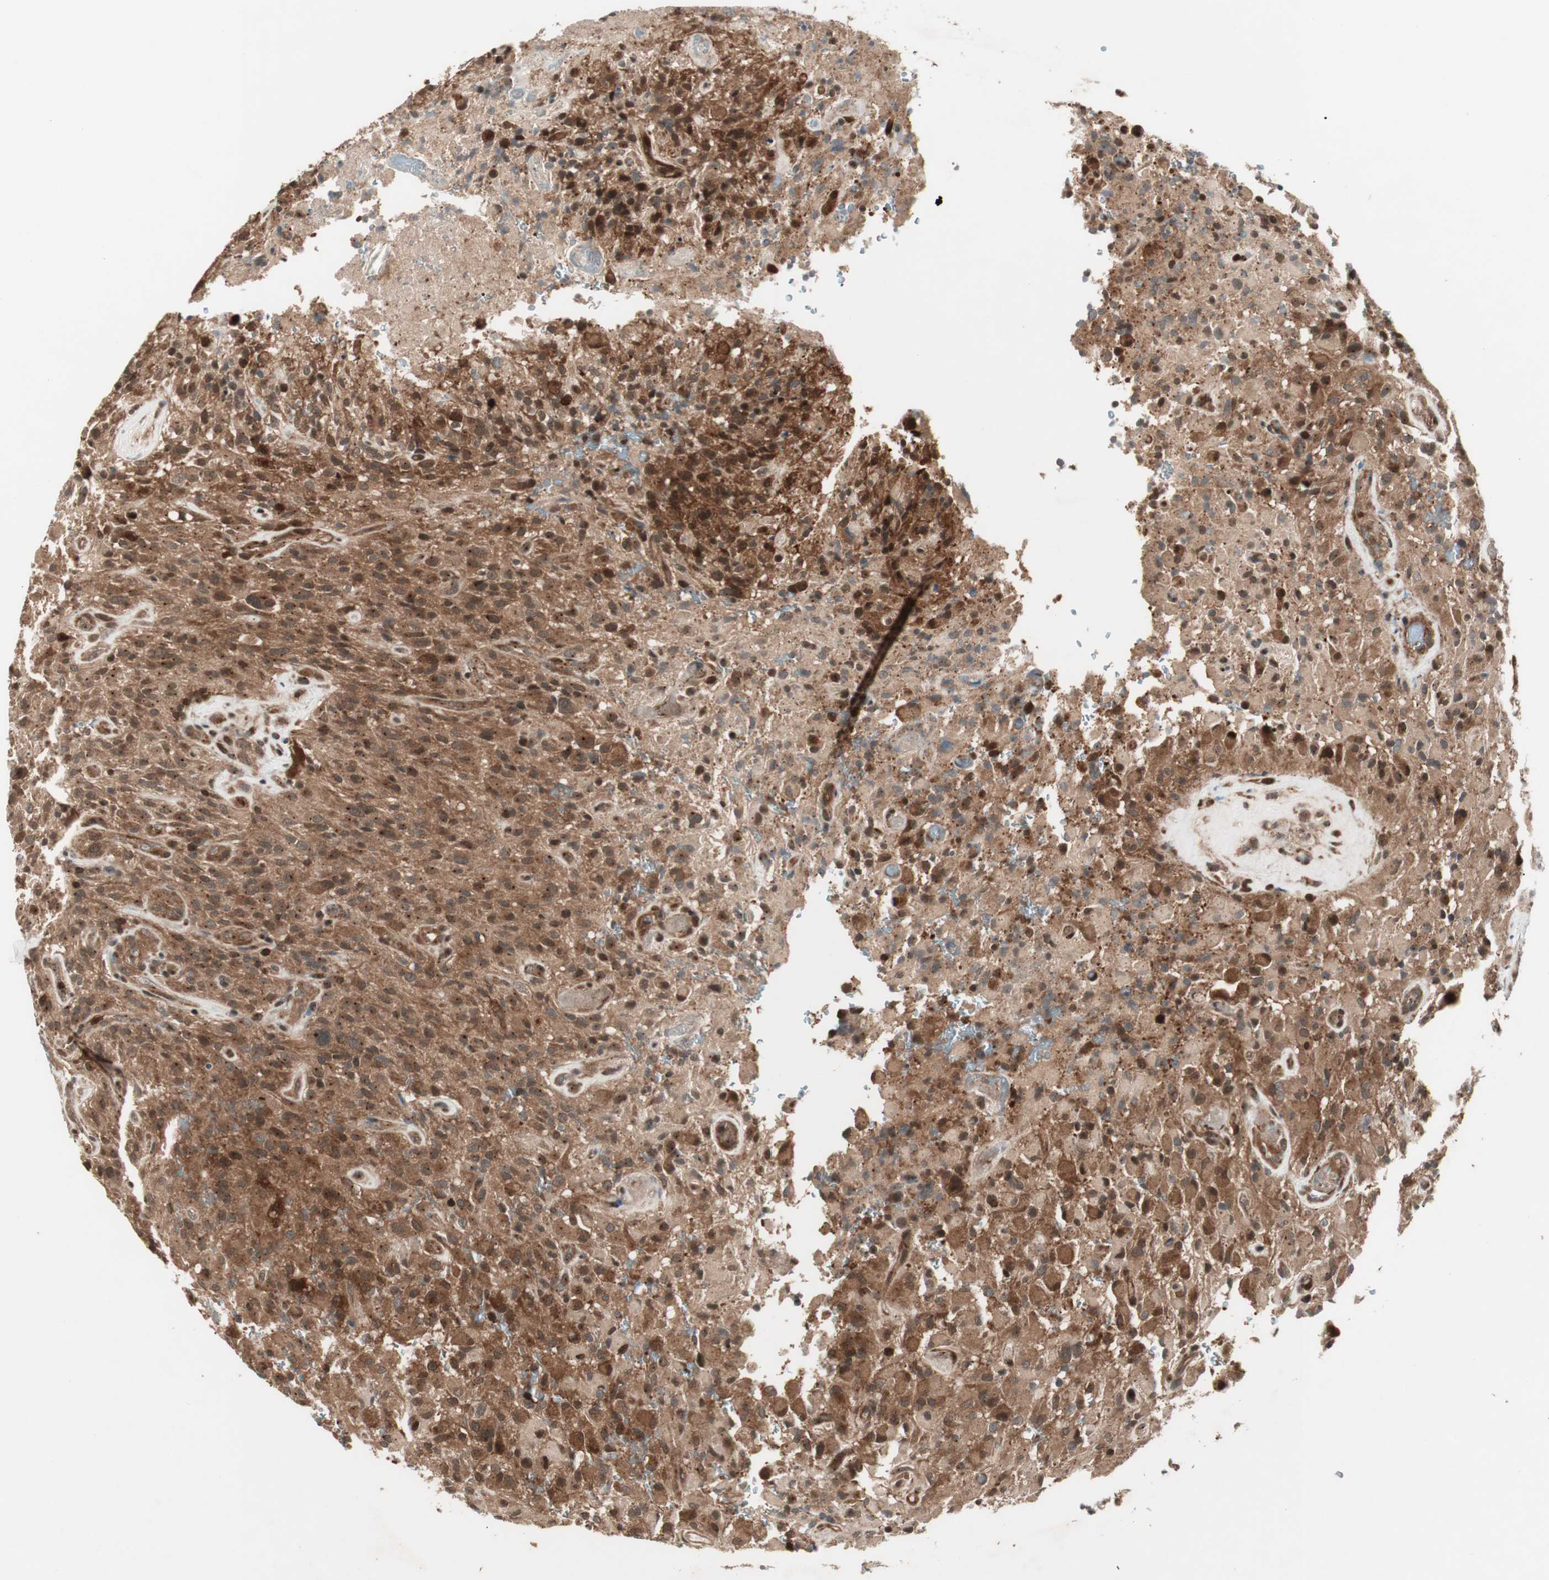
{"staining": {"intensity": "strong", "quantity": ">75%", "location": "cytoplasmic/membranous,nuclear"}, "tissue": "glioma", "cell_type": "Tumor cells", "image_type": "cancer", "snomed": [{"axis": "morphology", "description": "Glioma, malignant, High grade"}, {"axis": "topography", "description": "Brain"}], "caption": "High-grade glioma (malignant) stained for a protein (brown) reveals strong cytoplasmic/membranous and nuclear positive staining in about >75% of tumor cells.", "gene": "PRKG2", "patient": {"sex": "male", "age": 71}}